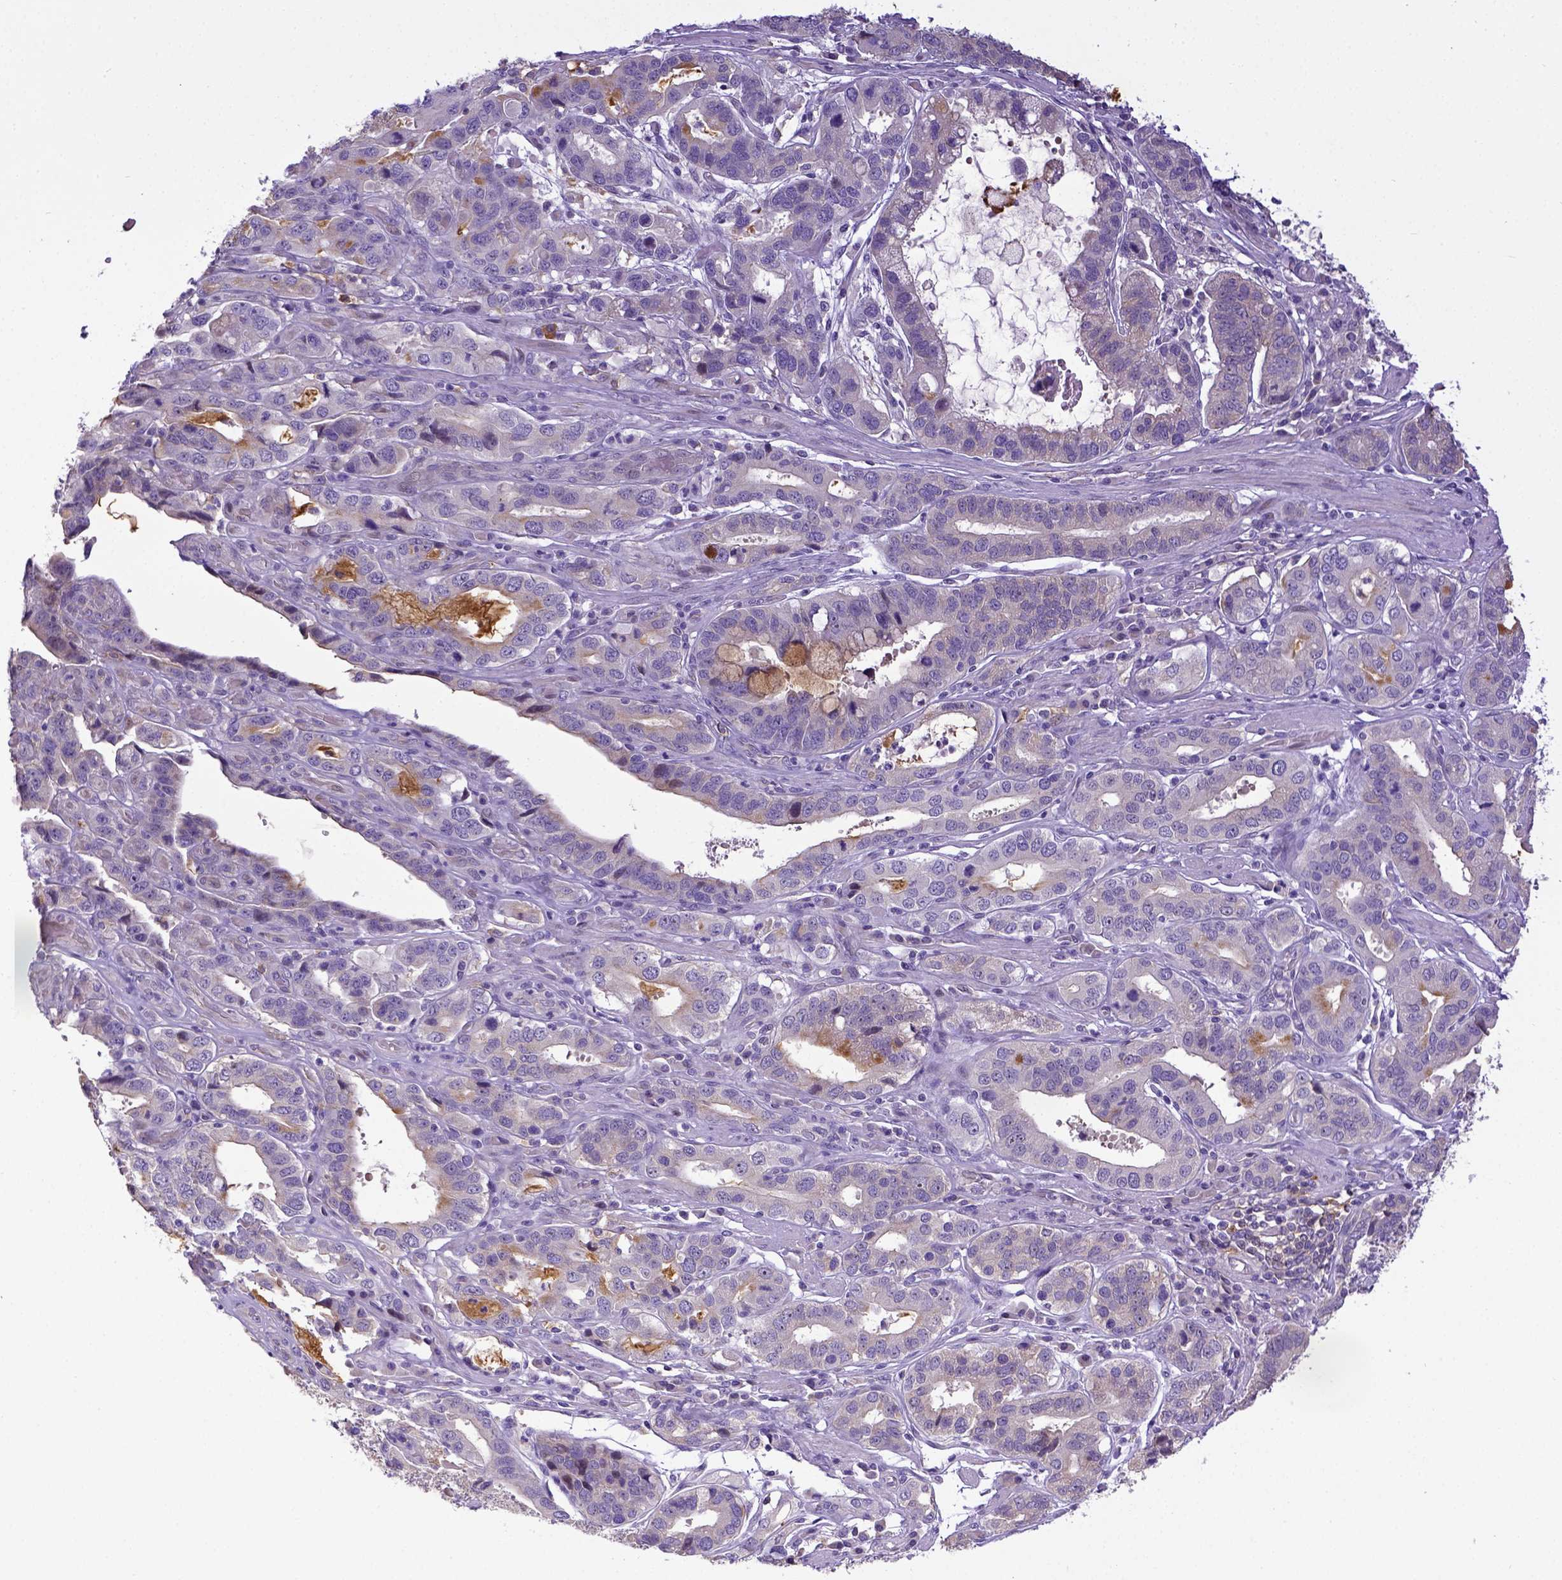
{"staining": {"intensity": "negative", "quantity": "none", "location": "none"}, "tissue": "stomach cancer", "cell_type": "Tumor cells", "image_type": "cancer", "snomed": [{"axis": "morphology", "description": "Adenocarcinoma, NOS"}, {"axis": "topography", "description": "Stomach, lower"}], "caption": "Adenocarcinoma (stomach) was stained to show a protein in brown. There is no significant staining in tumor cells.", "gene": "CD40", "patient": {"sex": "female", "age": 76}}